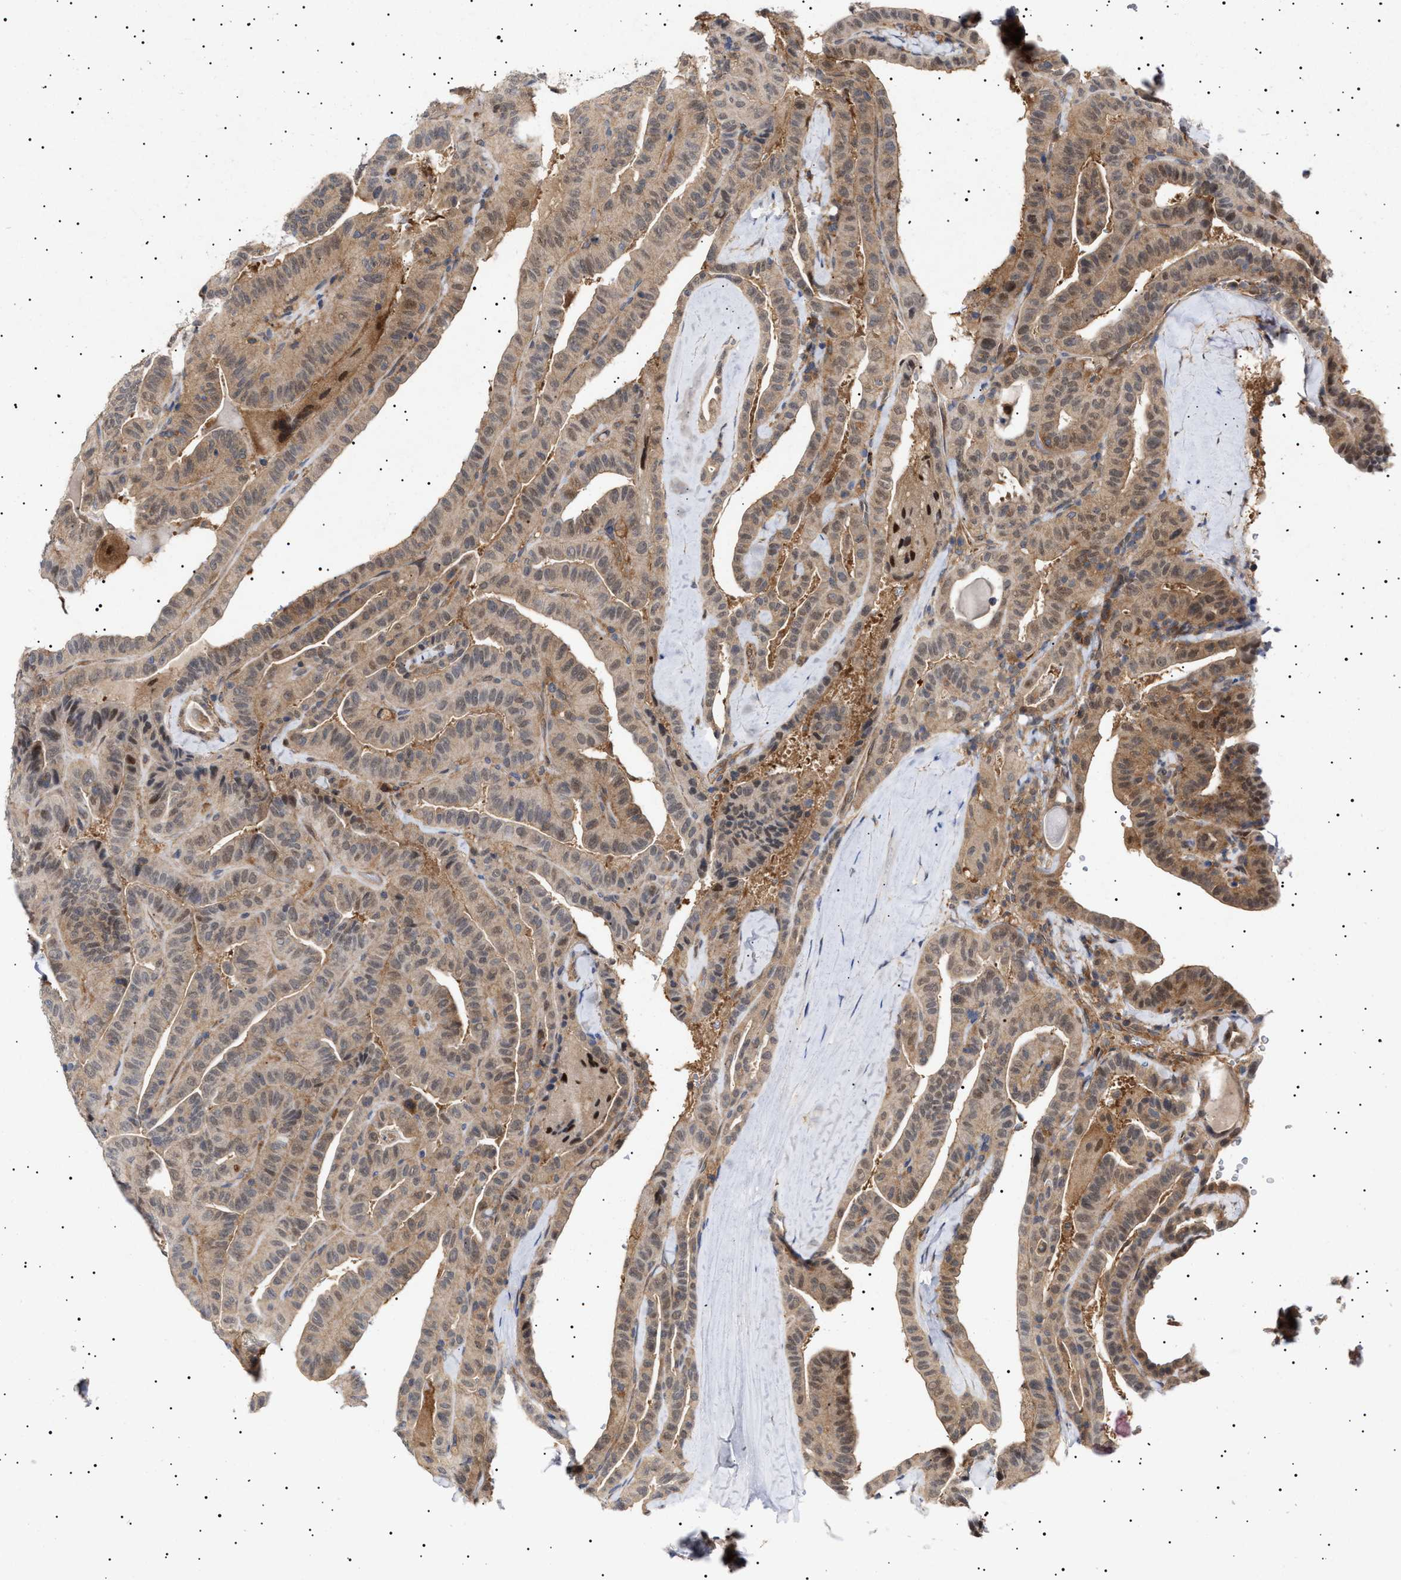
{"staining": {"intensity": "weak", "quantity": ">75%", "location": "cytoplasmic/membranous"}, "tissue": "thyroid cancer", "cell_type": "Tumor cells", "image_type": "cancer", "snomed": [{"axis": "morphology", "description": "Papillary adenocarcinoma, NOS"}, {"axis": "topography", "description": "Thyroid gland"}], "caption": "DAB immunohistochemical staining of thyroid cancer reveals weak cytoplasmic/membranous protein positivity in approximately >75% of tumor cells. (IHC, brightfield microscopy, high magnification).", "gene": "NPLOC4", "patient": {"sex": "male", "age": 77}}